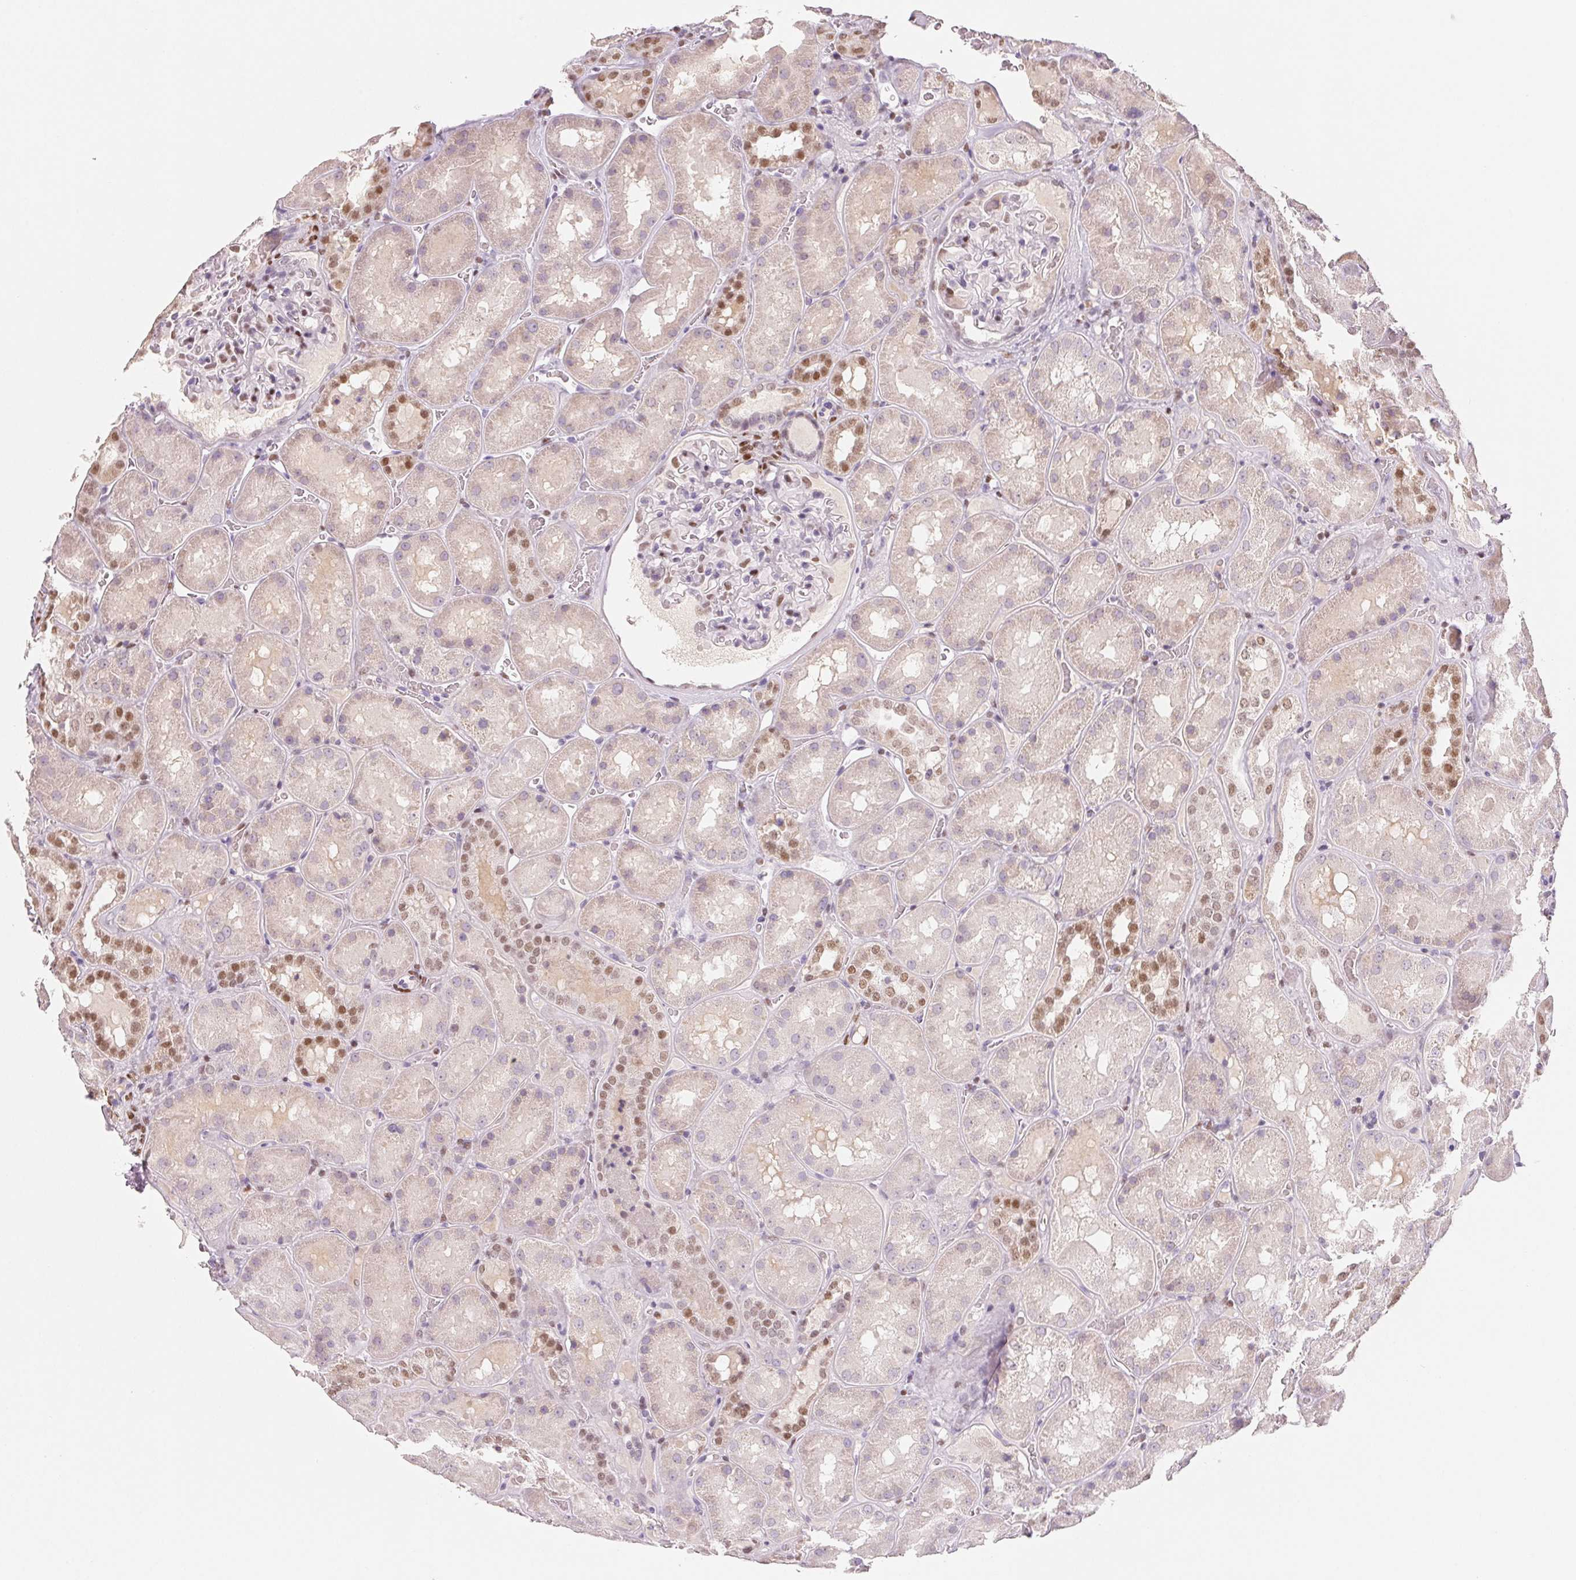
{"staining": {"intensity": "moderate", "quantity": "<25%", "location": "nuclear"}, "tissue": "kidney", "cell_type": "Cells in glomeruli", "image_type": "normal", "snomed": [{"axis": "morphology", "description": "Normal tissue, NOS"}, {"axis": "topography", "description": "Kidney"}], "caption": "Protein expression analysis of normal kidney displays moderate nuclear expression in about <25% of cells in glomeruli.", "gene": "SMARCD3", "patient": {"sex": "male", "age": 73}}